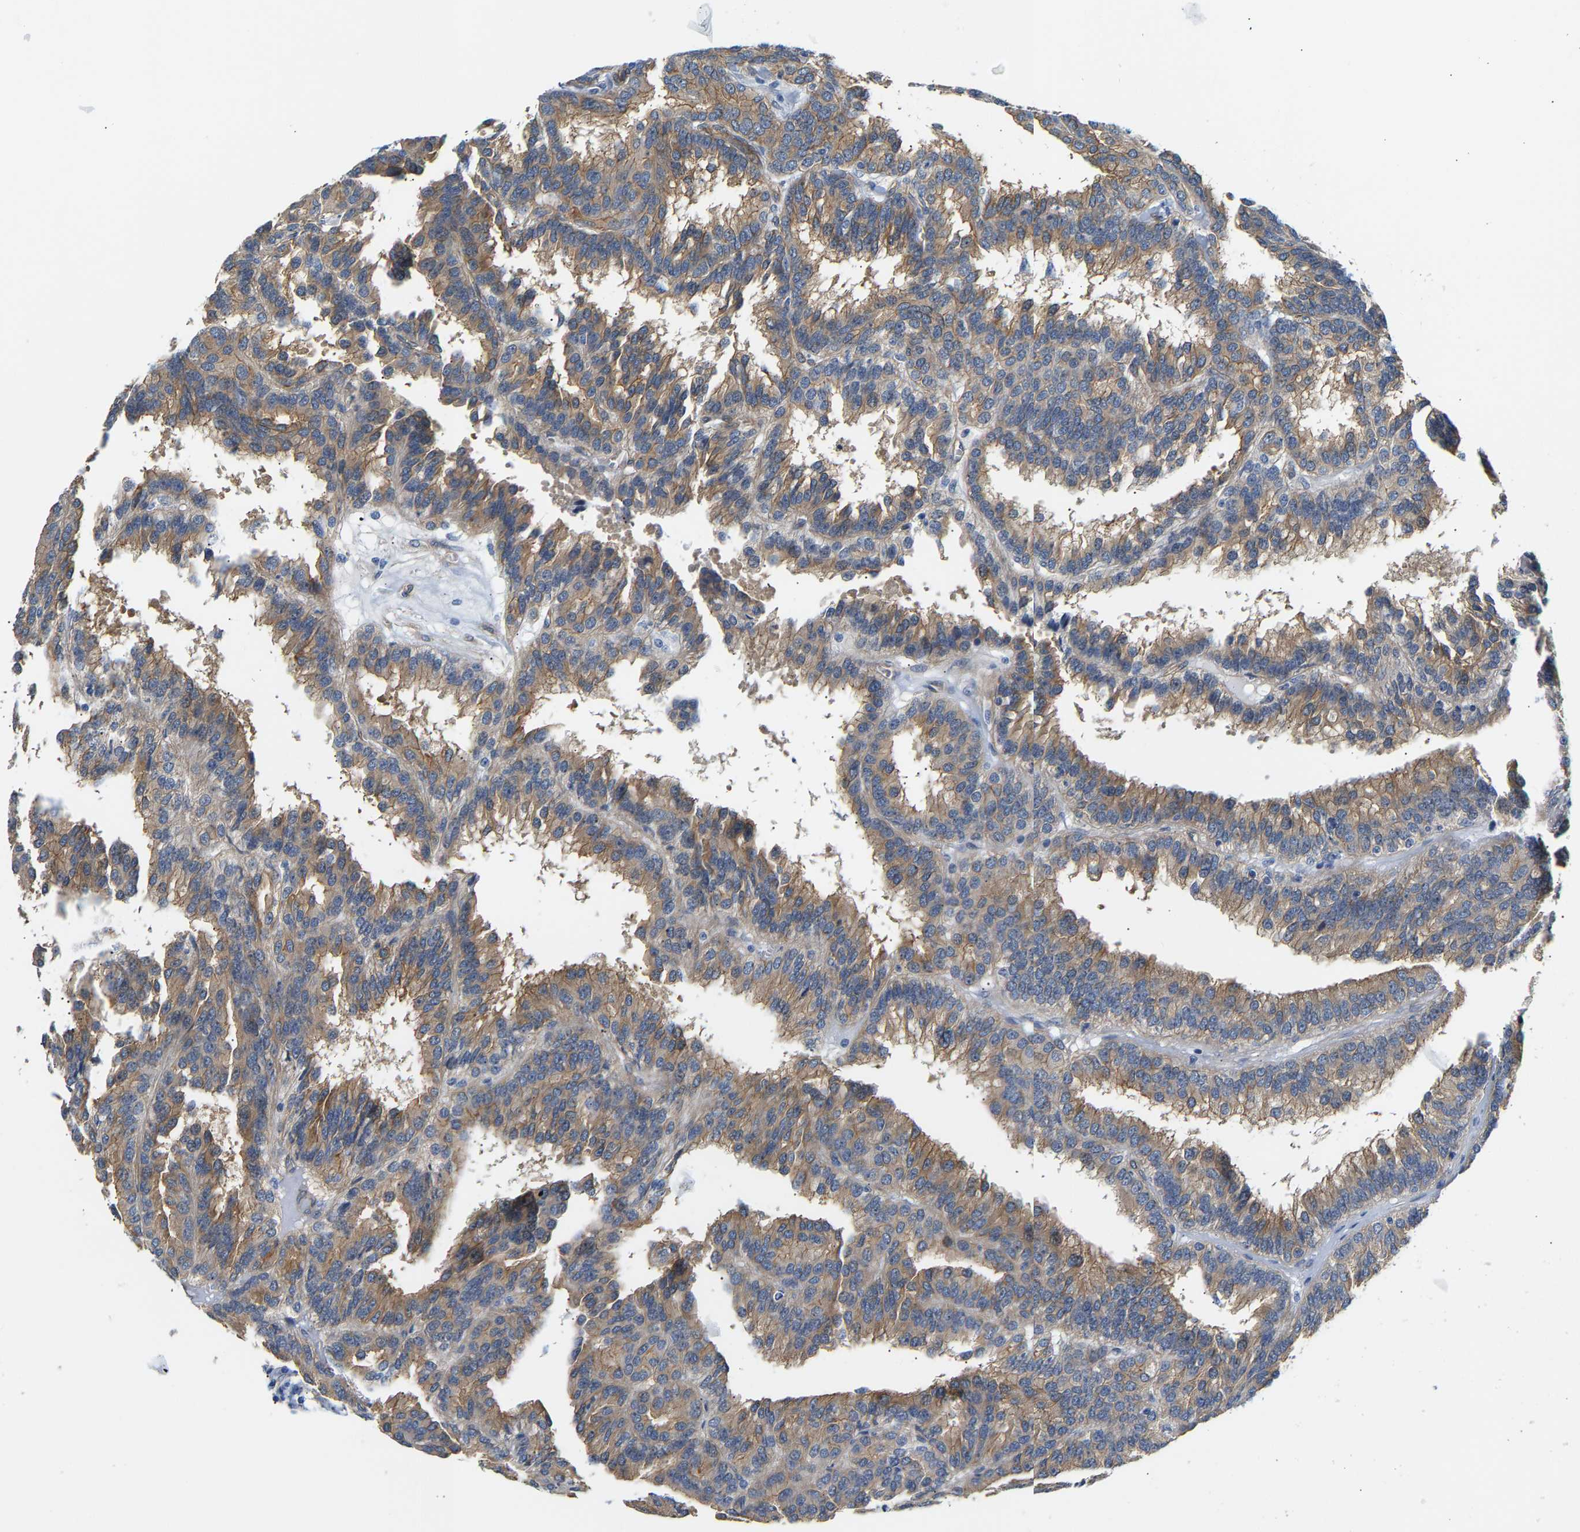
{"staining": {"intensity": "moderate", "quantity": ">75%", "location": "cytoplasmic/membranous"}, "tissue": "renal cancer", "cell_type": "Tumor cells", "image_type": "cancer", "snomed": [{"axis": "morphology", "description": "Adenocarcinoma, NOS"}, {"axis": "topography", "description": "Kidney"}], "caption": "Renal cancer (adenocarcinoma) was stained to show a protein in brown. There is medium levels of moderate cytoplasmic/membranous staining in approximately >75% of tumor cells.", "gene": "PAWR", "patient": {"sex": "male", "age": 46}}